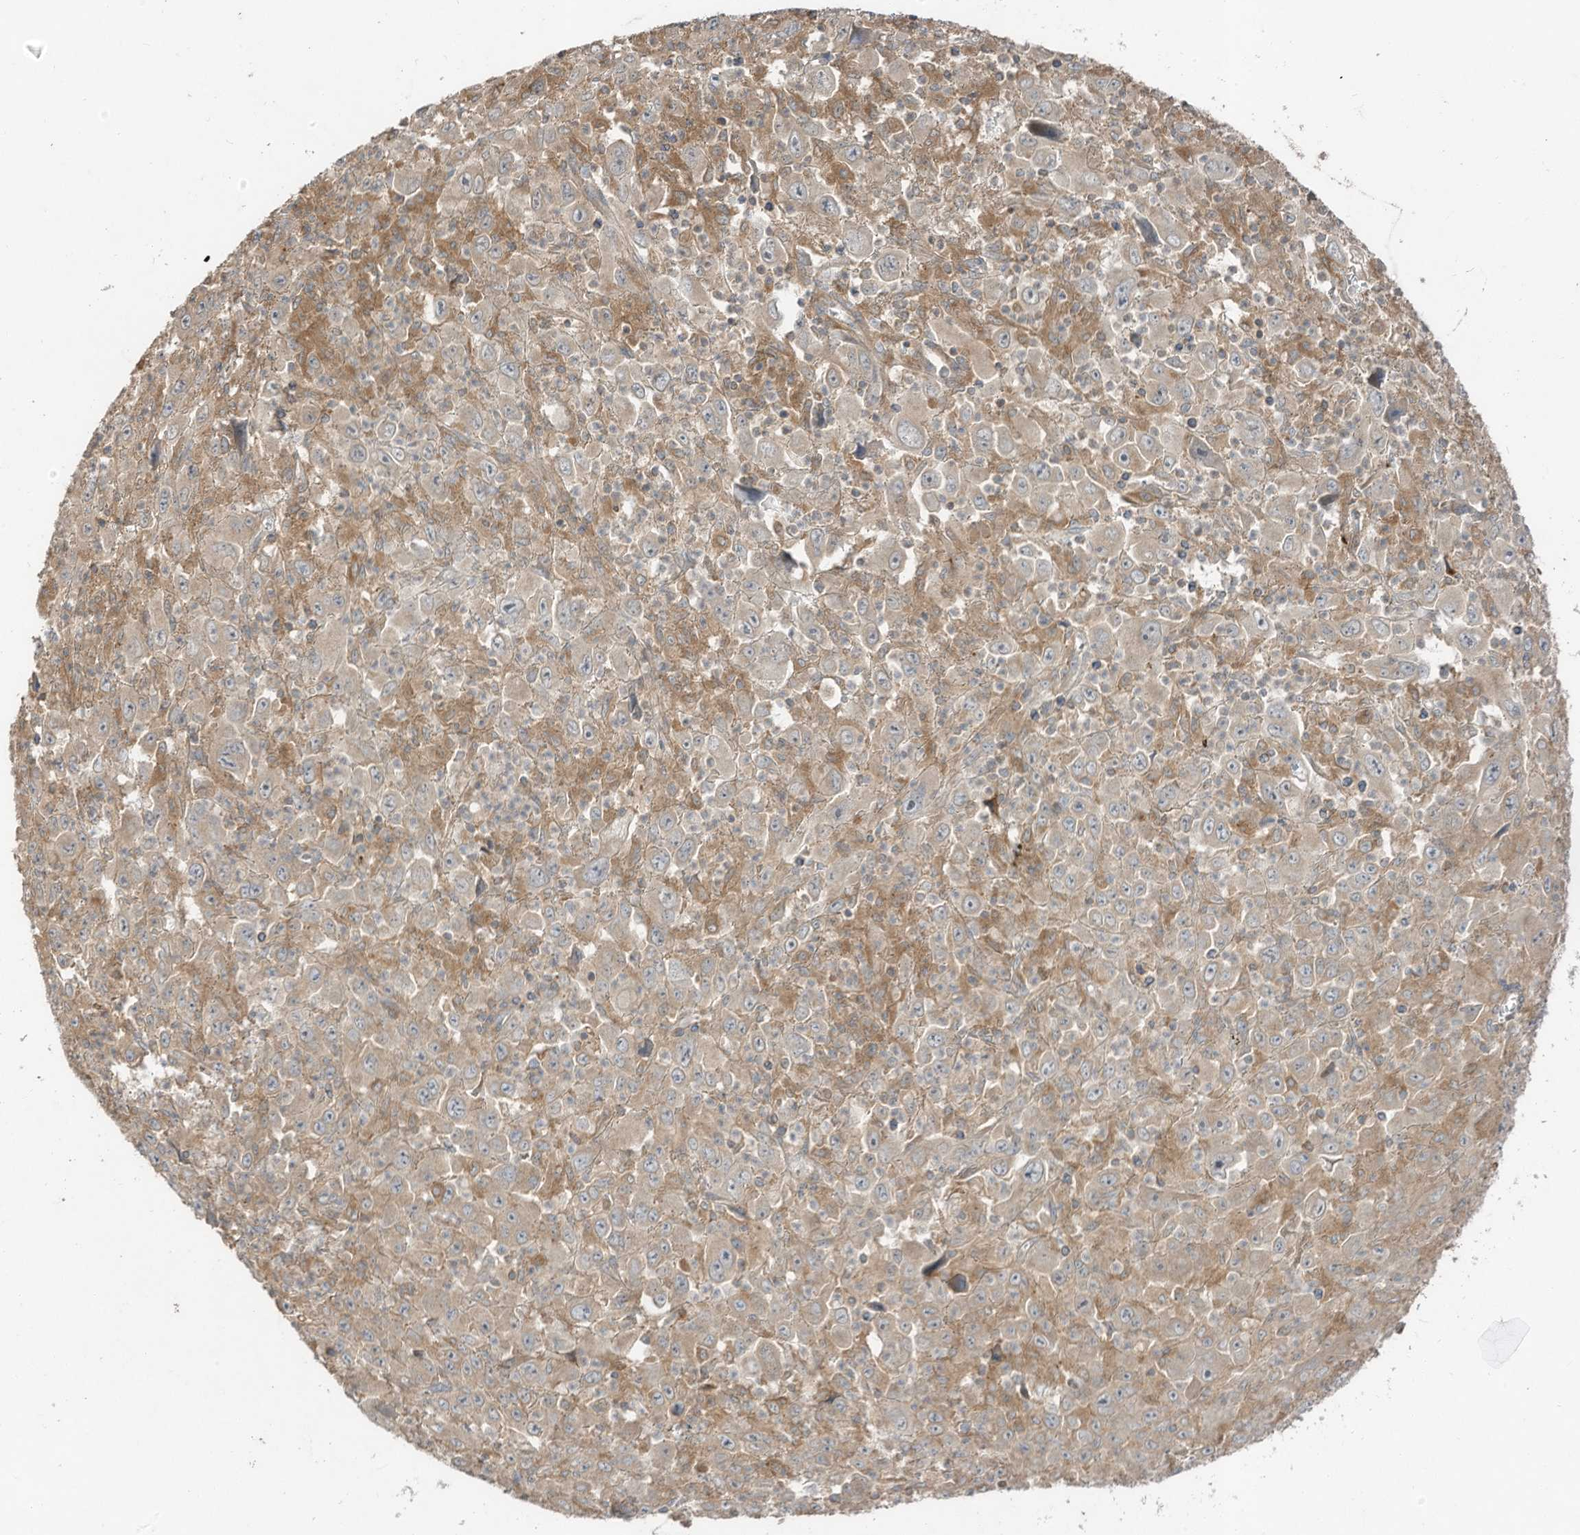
{"staining": {"intensity": "weak", "quantity": "25%-75%", "location": "cytoplasmic/membranous"}, "tissue": "melanoma", "cell_type": "Tumor cells", "image_type": "cancer", "snomed": [{"axis": "morphology", "description": "Malignant melanoma, Metastatic site"}, {"axis": "topography", "description": "Skin"}], "caption": "Protein analysis of melanoma tissue shows weak cytoplasmic/membranous expression in about 25%-75% of tumor cells.", "gene": "LDAH", "patient": {"sex": "female", "age": 56}}